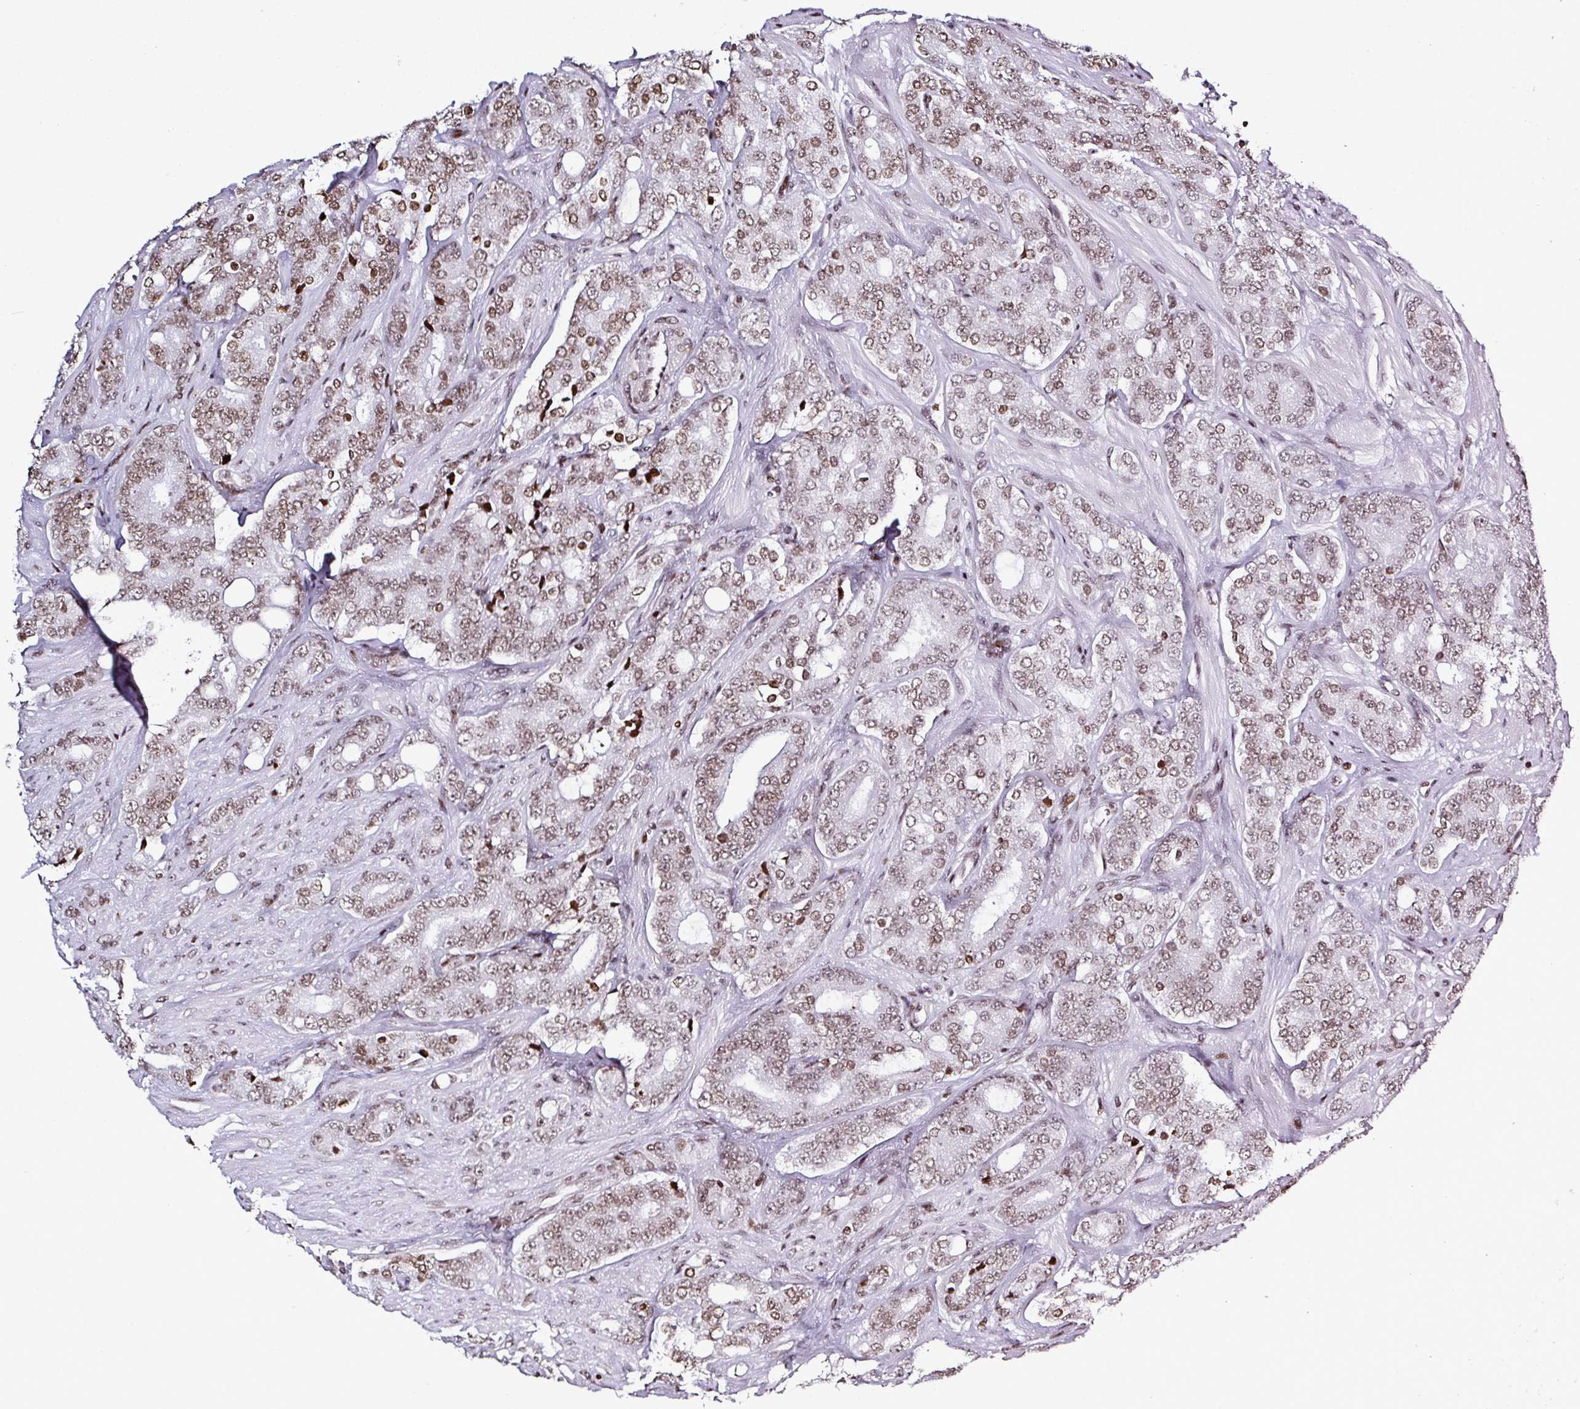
{"staining": {"intensity": "weak", "quantity": ">75%", "location": "nuclear"}, "tissue": "prostate cancer", "cell_type": "Tumor cells", "image_type": "cancer", "snomed": [{"axis": "morphology", "description": "Adenocarcinoma, High grade"}, {"axis": "topography", "description": "Prostate"}], "caption": "A micrograph of human prostate cancer stained for a protein shows weak nuclear brown staining in tumor cells.", "gene": "RASL11A", "patient": {"sex": "male", "age": 62}}